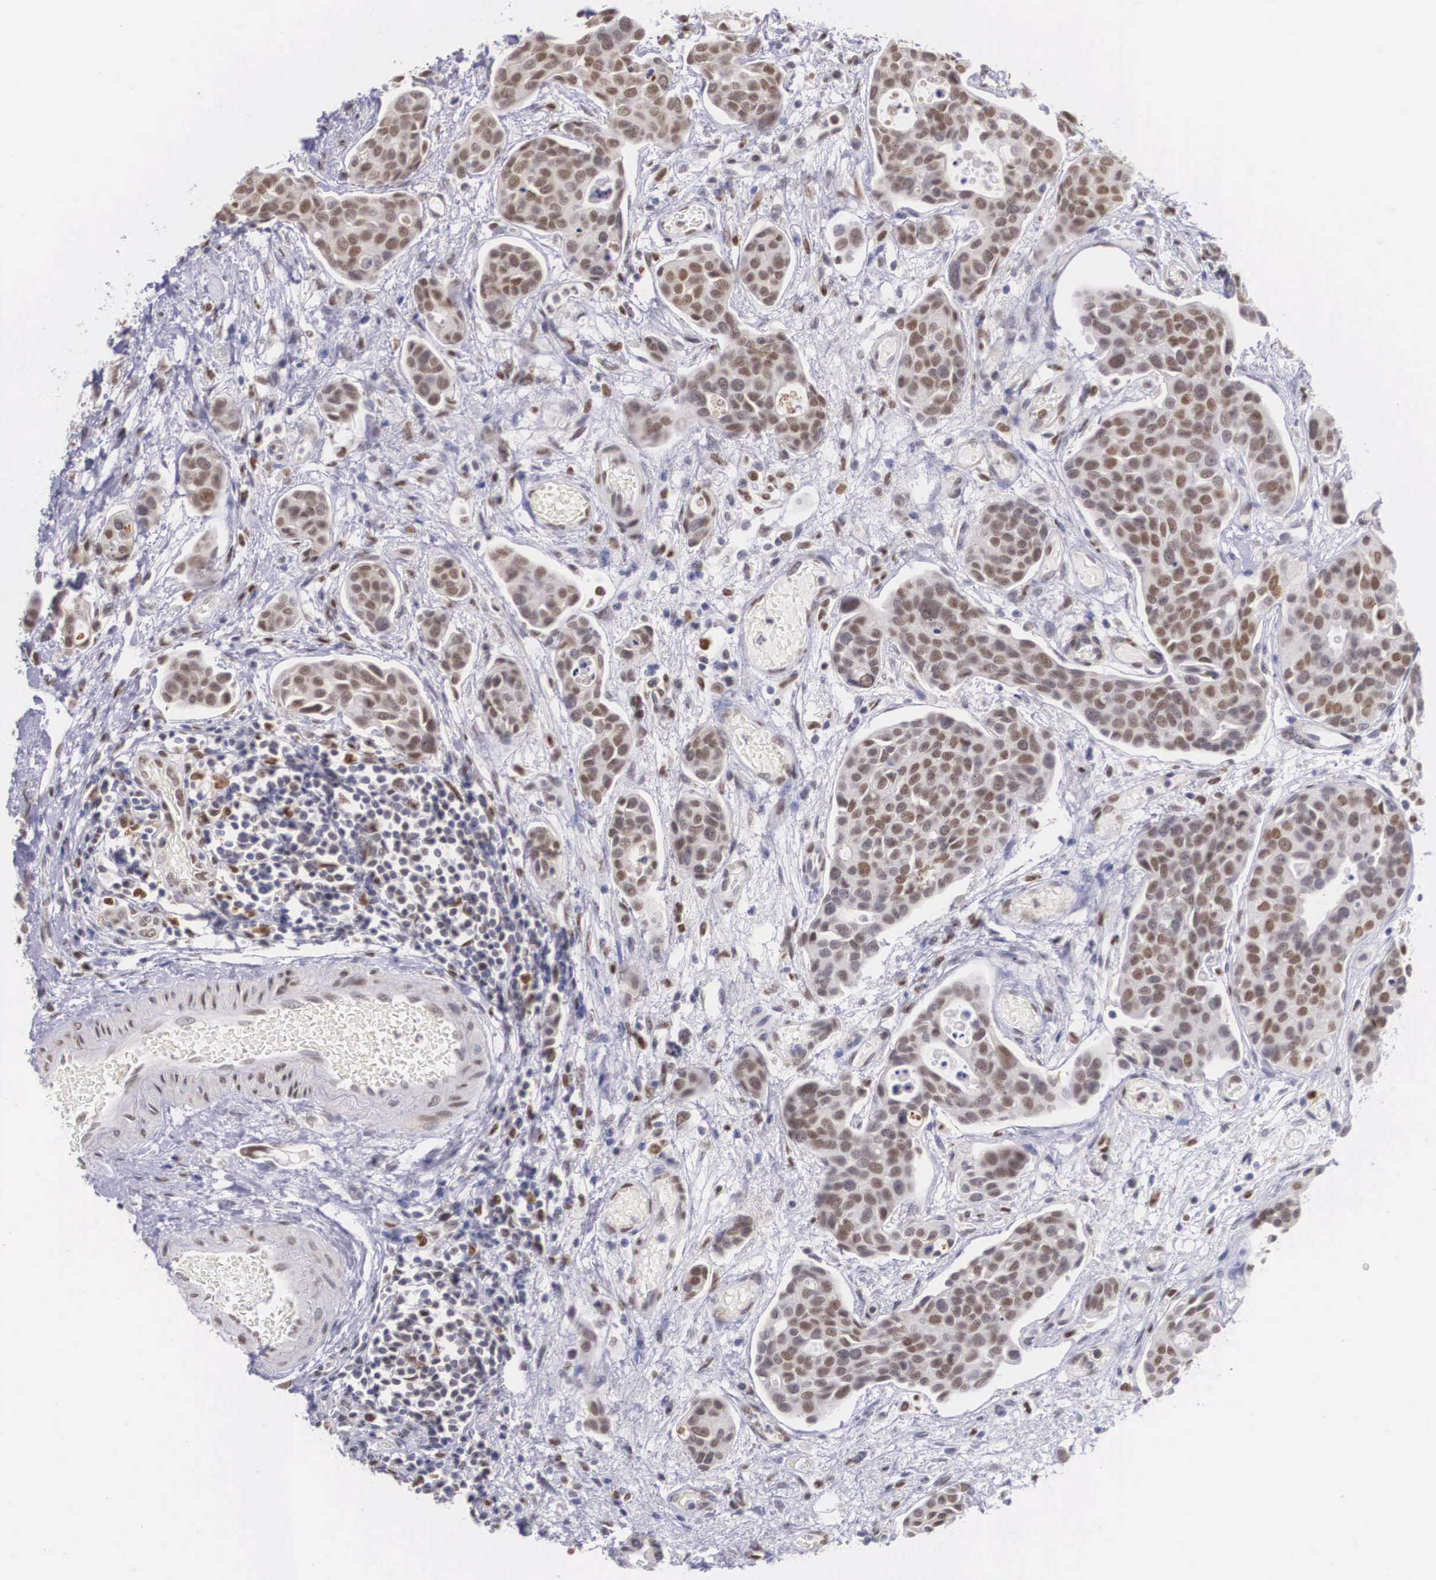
{"staining": {"intensity": "weak", "quantity": ">75%", "location": "nuclear"}, "tissue": "urothelial cancer", "cell_type": "Tumor cells", "image_type": "cancer", "snomed": [{"axis": "morphology", "description": "Urothelial carcinoma, High grade"}, {"axis": "topography", "description": "Urinary bladder"}], "caption": "Approximately >75% of tumor cells in urothelial carcinoma (high-grade) demonstrate weak nuclear protein staining as visualized by brown immunohistochemical staining.", "gene": "ETV6", "patient": {"sex": "male", "age": 78}}